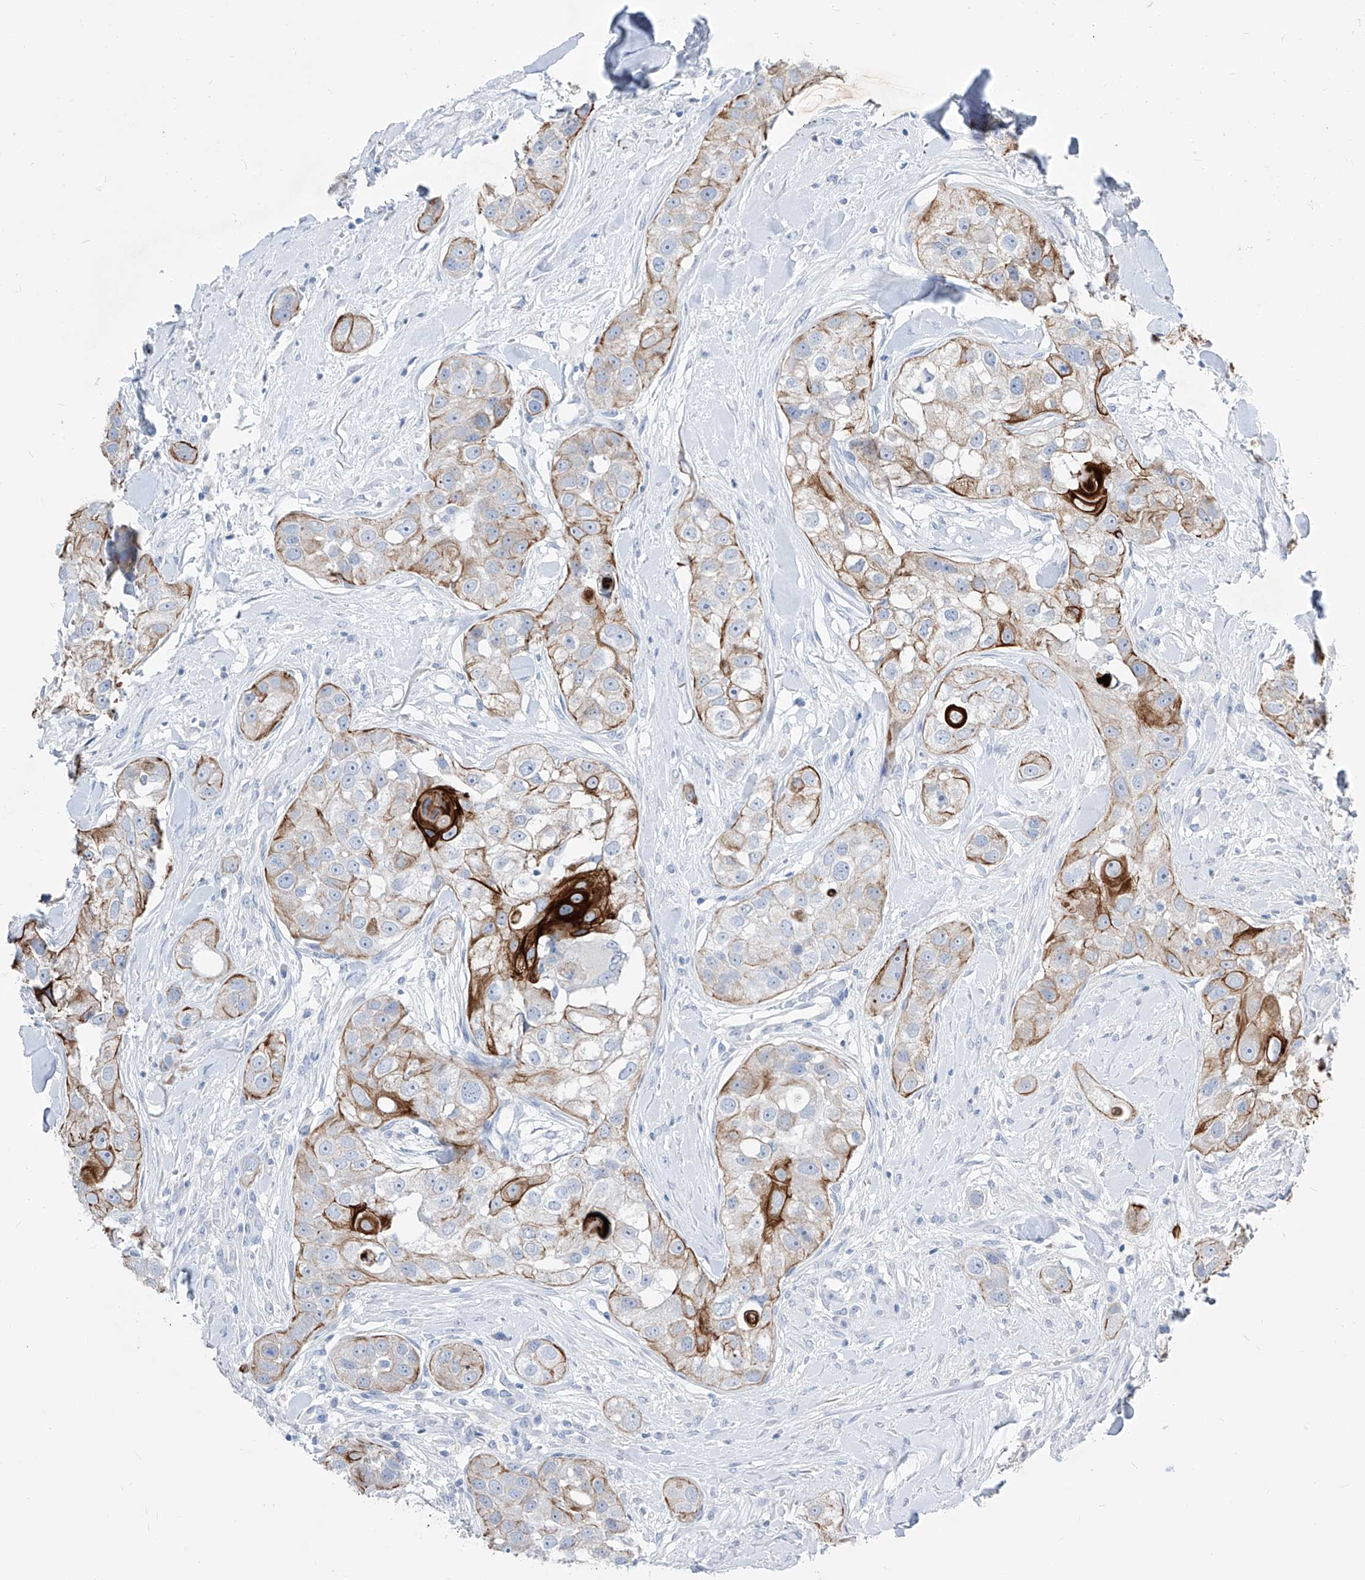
{"staining": {"intensity": "strong", "quantity": "<25%", "location": "cytoplasmic/membranous"}, "tissue": "head and neck cancer", "cell_type": "Tumor cells", "image_type": "cancer", "snomed": [{"axis": "morphology", "description": "Normal tissue, NOS"}, {"axis": "morphology", "description": "Squamous cell carcinoma, NOS"}, {"axis": "topography", "description": "Skeletal muscle"}, {"axis": "topography", "description": "Head-Neck"}], "caption": "Brown immunohistochemical staining in head and neck cancer displays strong cytoplasmic/membranous staining in about <25% of tumor cells.", "gene": "FRS3", "patient": {"sex": "male", "age": 51}}